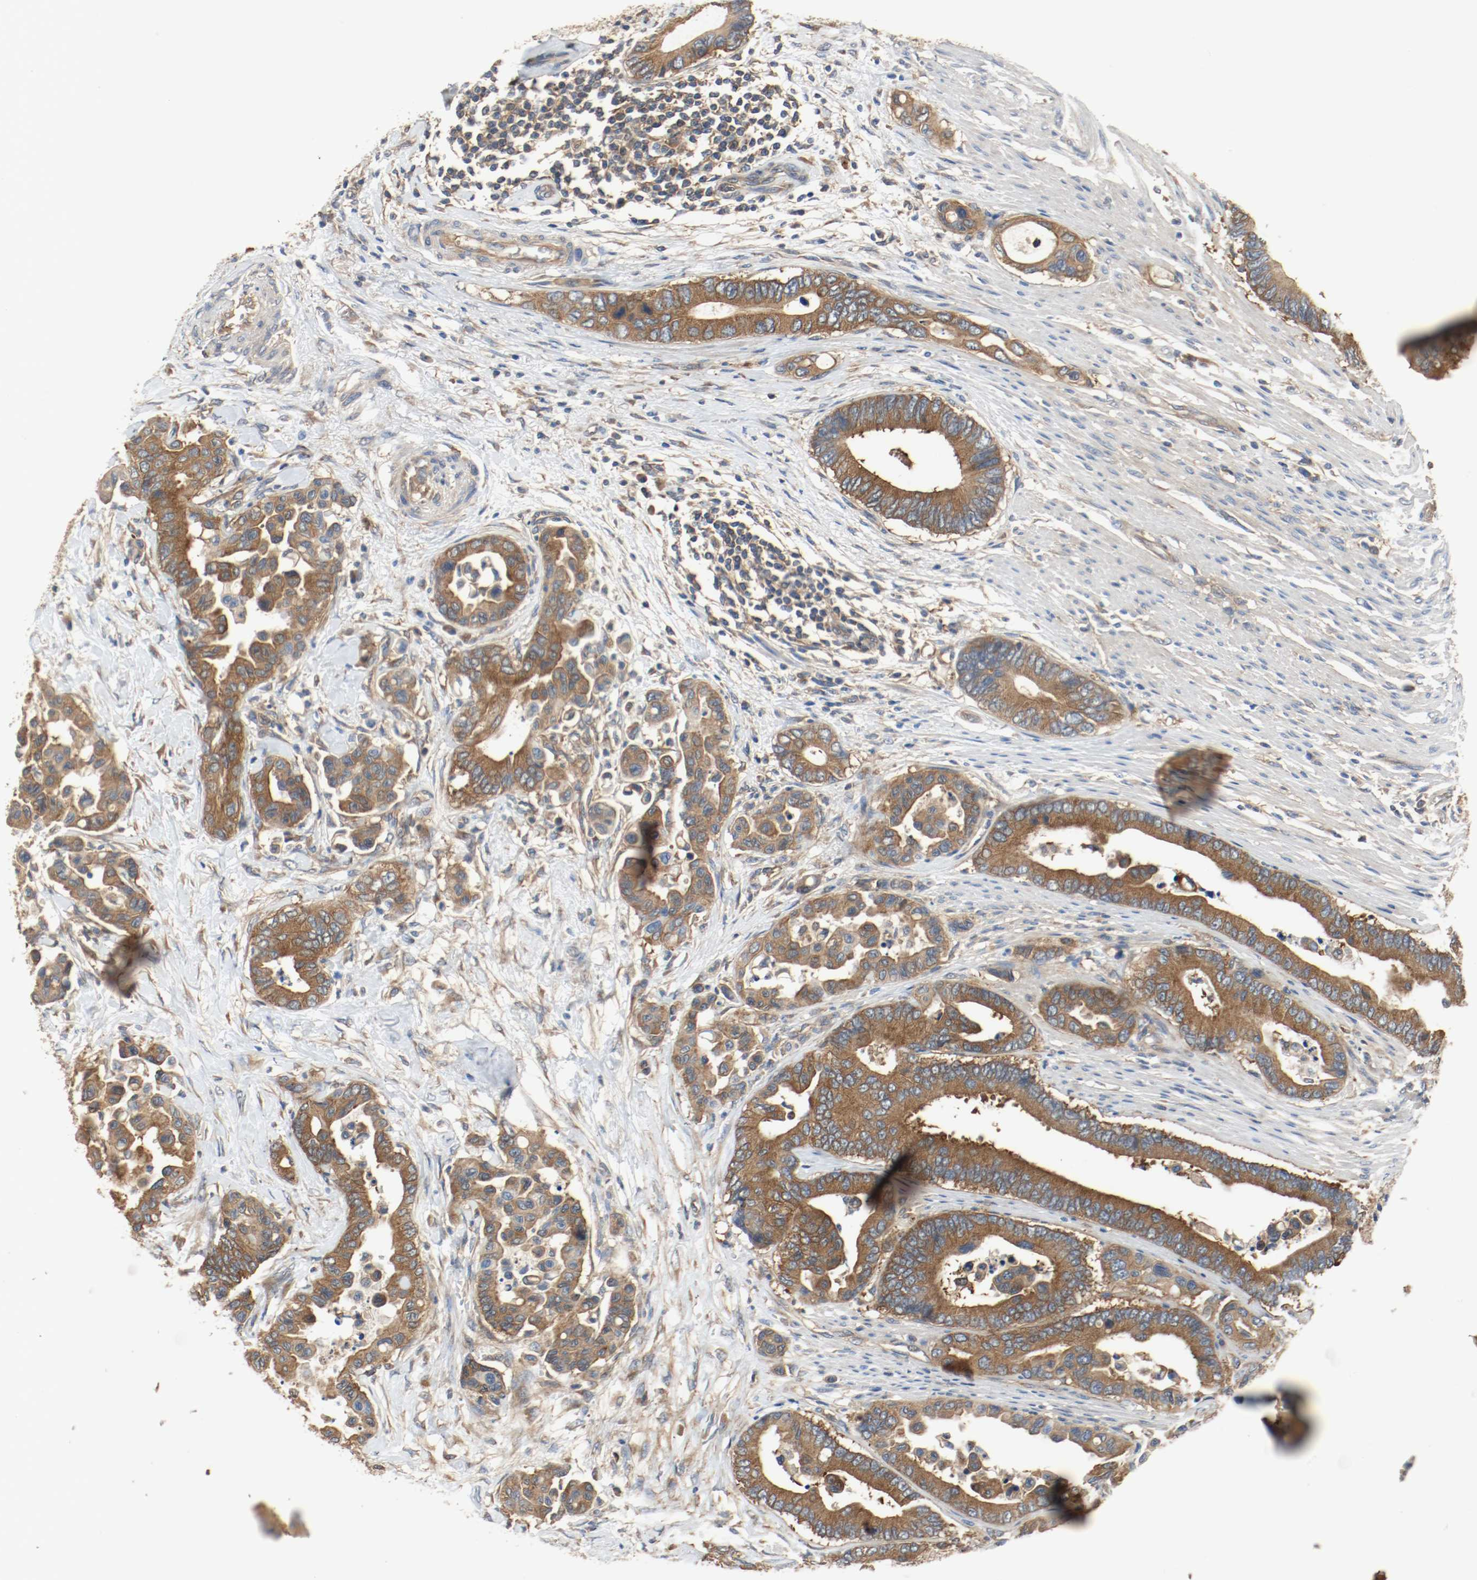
{"staining": {"intensity": "strong", "quantity": ">75%", "location": "cytoplasmic/membranous"}, "tissue": "colorectal cancer", "cell_type": "Tumor cells", "image_type": "cancer", "snomed": [{"axis": "morphology", "description": "Normal tissue, NOS"}, {"axis": "morphology", "description": "Adenocarcinoma, NOS"}, {"axis": "topography", "description": "Colon"}], "caption": "Immunohistochemistry (IHC) (DAB) staining of colorectal cancer (adenocarcinoma) shows strong cytoplasmic/membranous protein positivity in approximately >75% of tumor cells.", "gene": "HGS", "patient": {"sex": "male", "age": 82}}